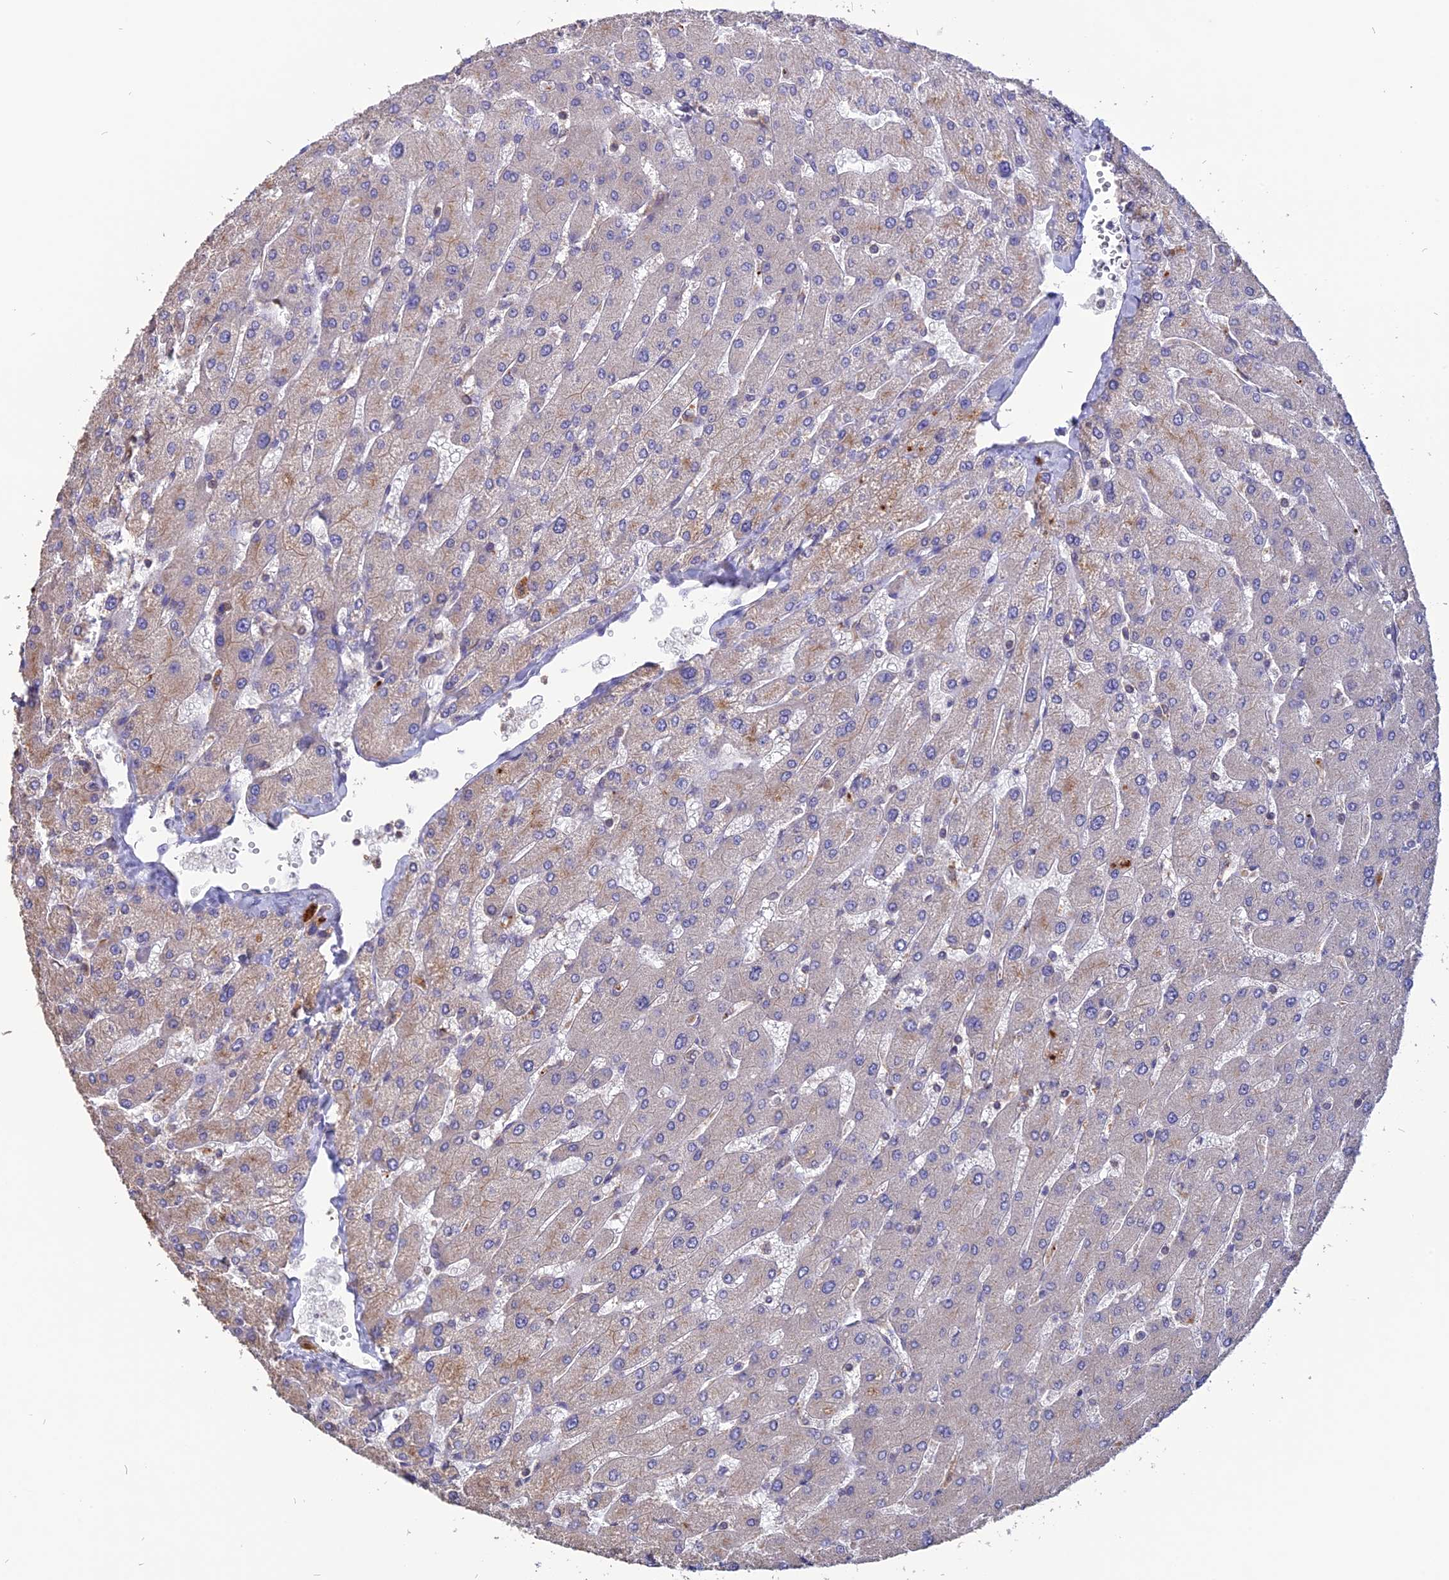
{"staining": {"intensity": "weak", "quantity": "25%-75%", "location": "cytoplasmic/membranous"}, "tissue": "liver", "cell_type": "Cholangiocytes", "image_type": "normal", "snomed": [{"axis": "morphology", "description": "Normal tissue, NOS"}, {"axis": "topography", "description": "Liver"}], "caption": "Liver was stained to show a protein in brown. There is low levels of weak cytoplasmic/membranous expression in about 25%-75% of cholangiocytes. The staining was performed using DAB (3,3'-diaminobenzidine) to visualize the protein expression in brown, while the nuclei were stained in blue with hematoxylin (Magnification: 20x).", "gene": "CARMIL2", "patient": {"sex": "male", "age": 55}}